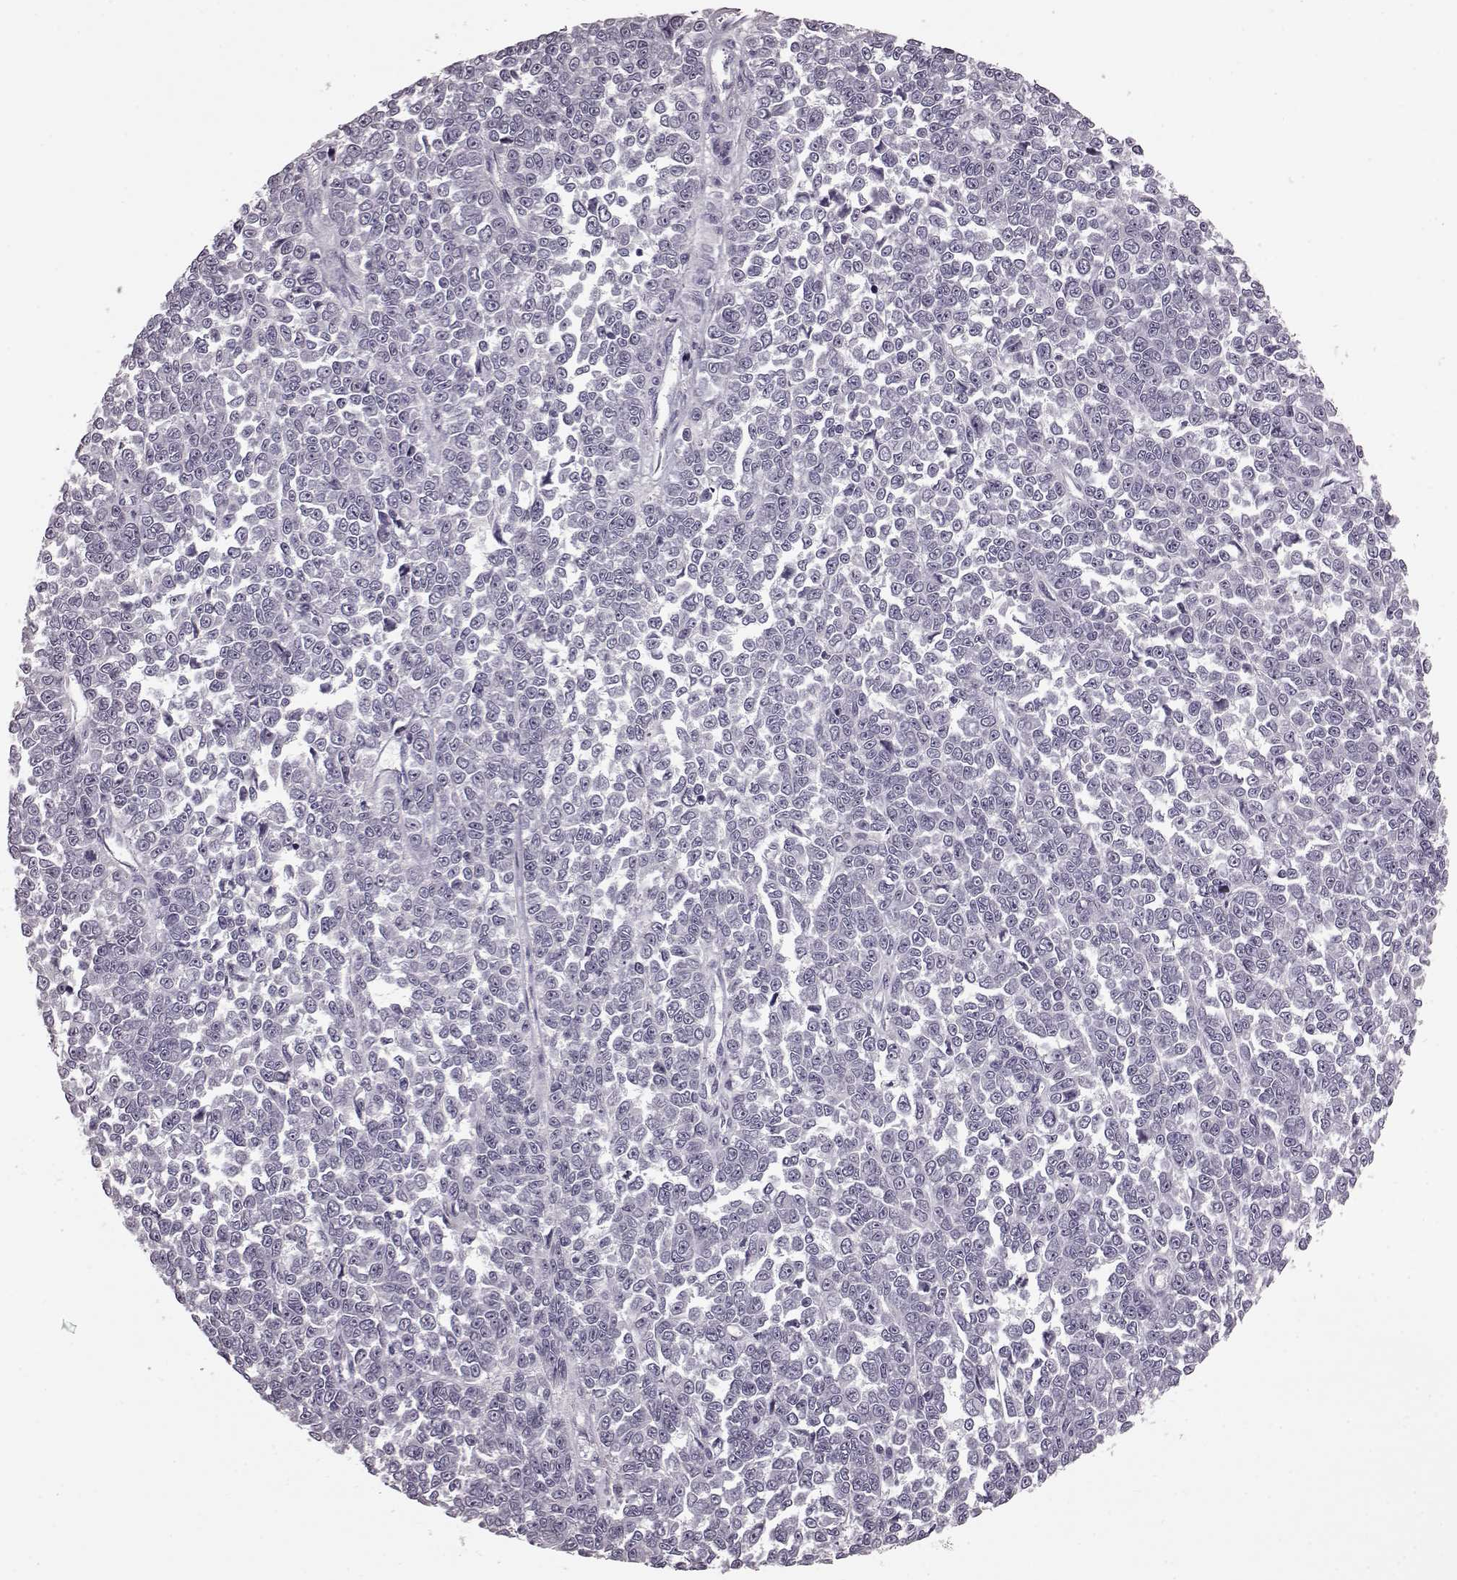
{"staining": {"intensity": "negative", "quantity": "none", "location": "none"}, "tissue": "melanoma", "cell_type": "Tumor cells", "image_type": "cancer", "snomed": [{"axis": "morphology", "description": "Malignant melanoma, NOS"}, {"axis": "topography", "description": "Skin"}], "caption": "Micrograph shows no protein staining in tumor cells of melanoma tissue.", "gene": "CST7", "patient": {"sex": "female", "age": 95}}